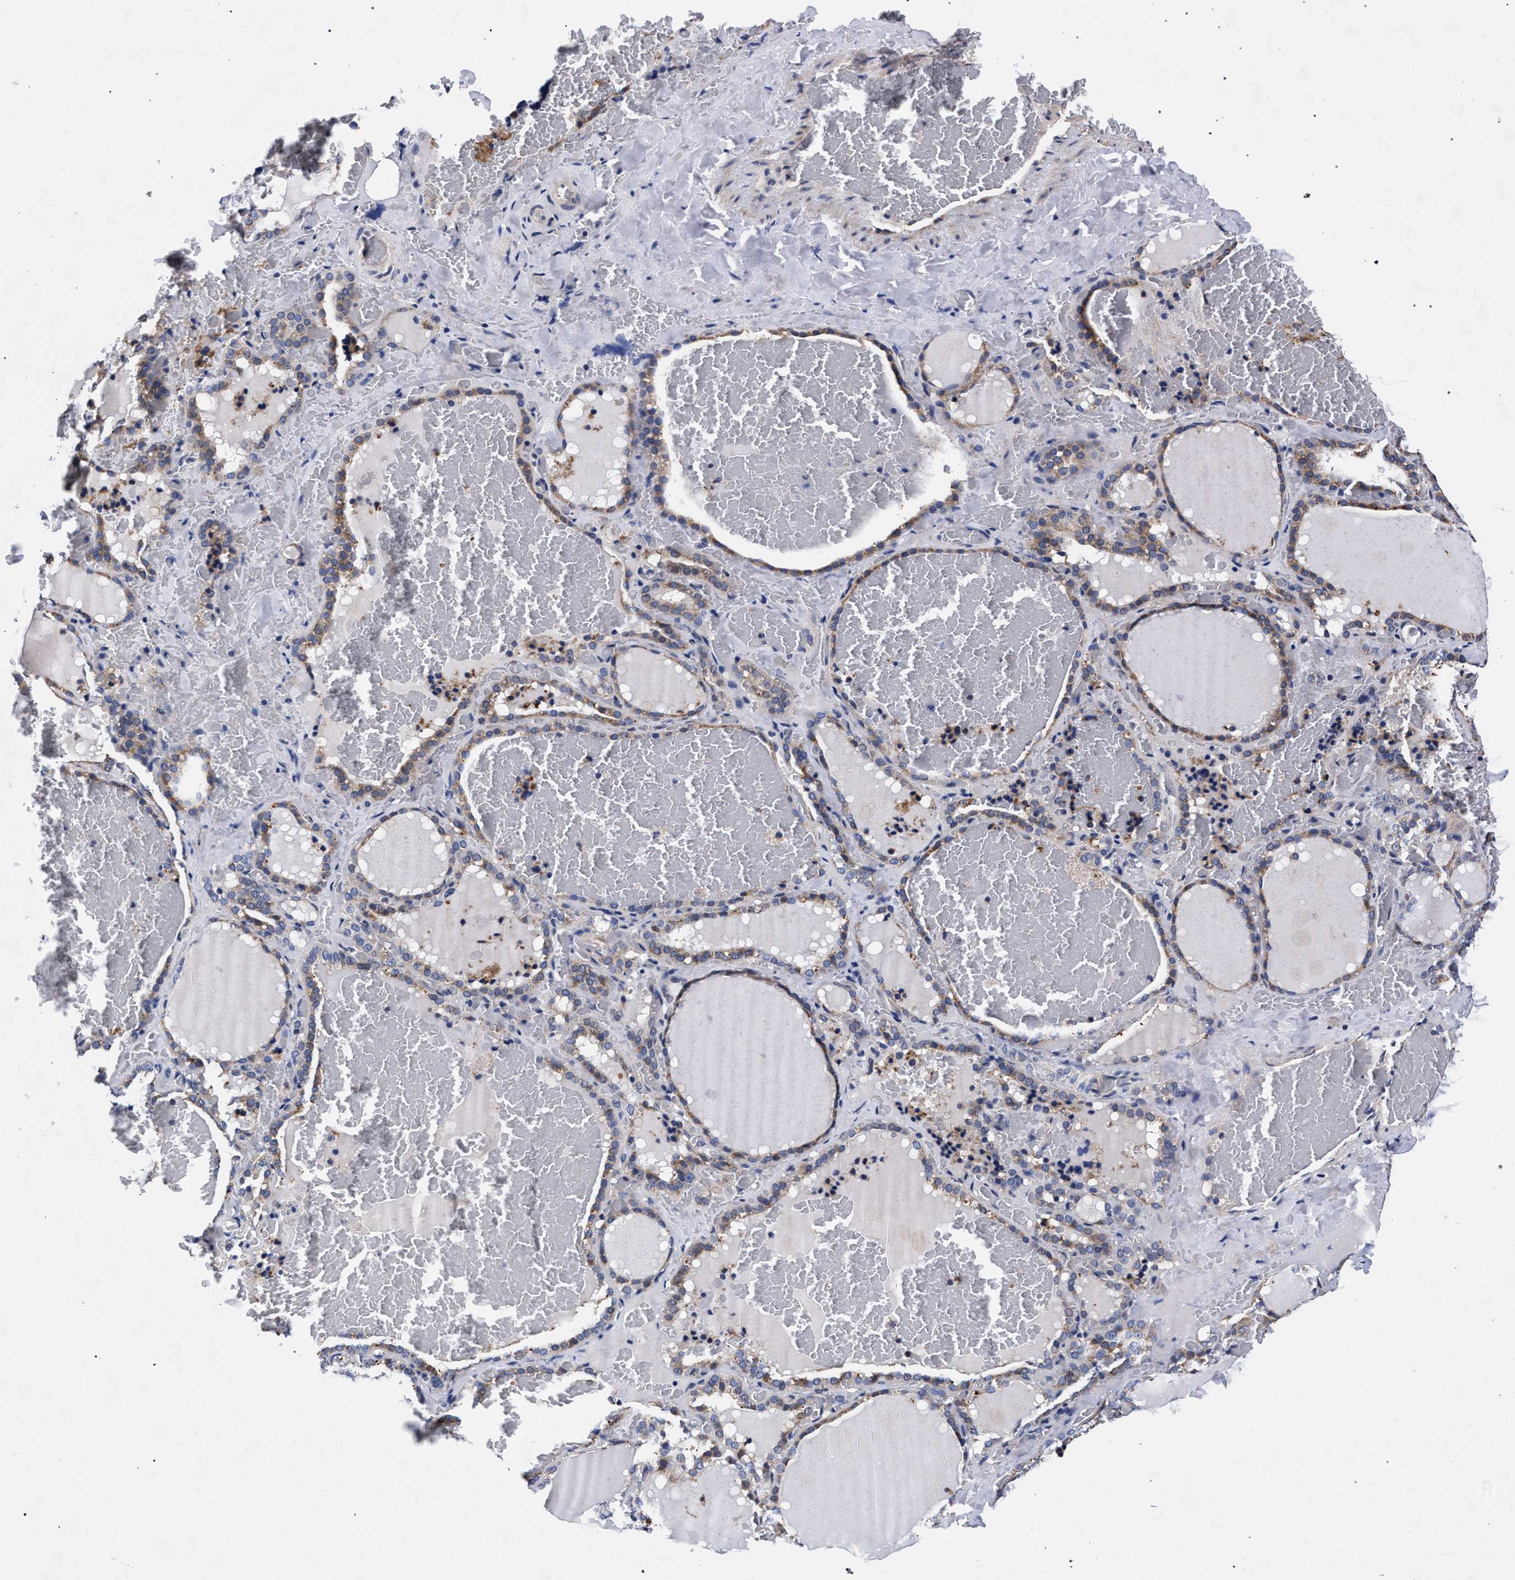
{"staining": {"intensity": "moderate", "quantity": ">75%", "location": "cytoplasmic/membranous"}, "tissue": "thyroid gland", "cell_type": "Glandular cells", "image_type": "normal", "snomed": [{"axis": "morphology", "description": "Normal tissue, NOS"}, {"axis": "topography", "description": "Thyroid gland"}], "caption": "Immunohistochemistry (IHC) histopathology image of benign thyroid gland: human thyroid gland stained using immunohistochemistry (IHC) displays medium levels of moderate protein expression localized specifically in the cytoplasmic/membranous of glandular cells, appearing as a cytoplasmic/membranous brown color.", "gene": "CFAP95", "patient": {"sex": "female", "age": 22}}